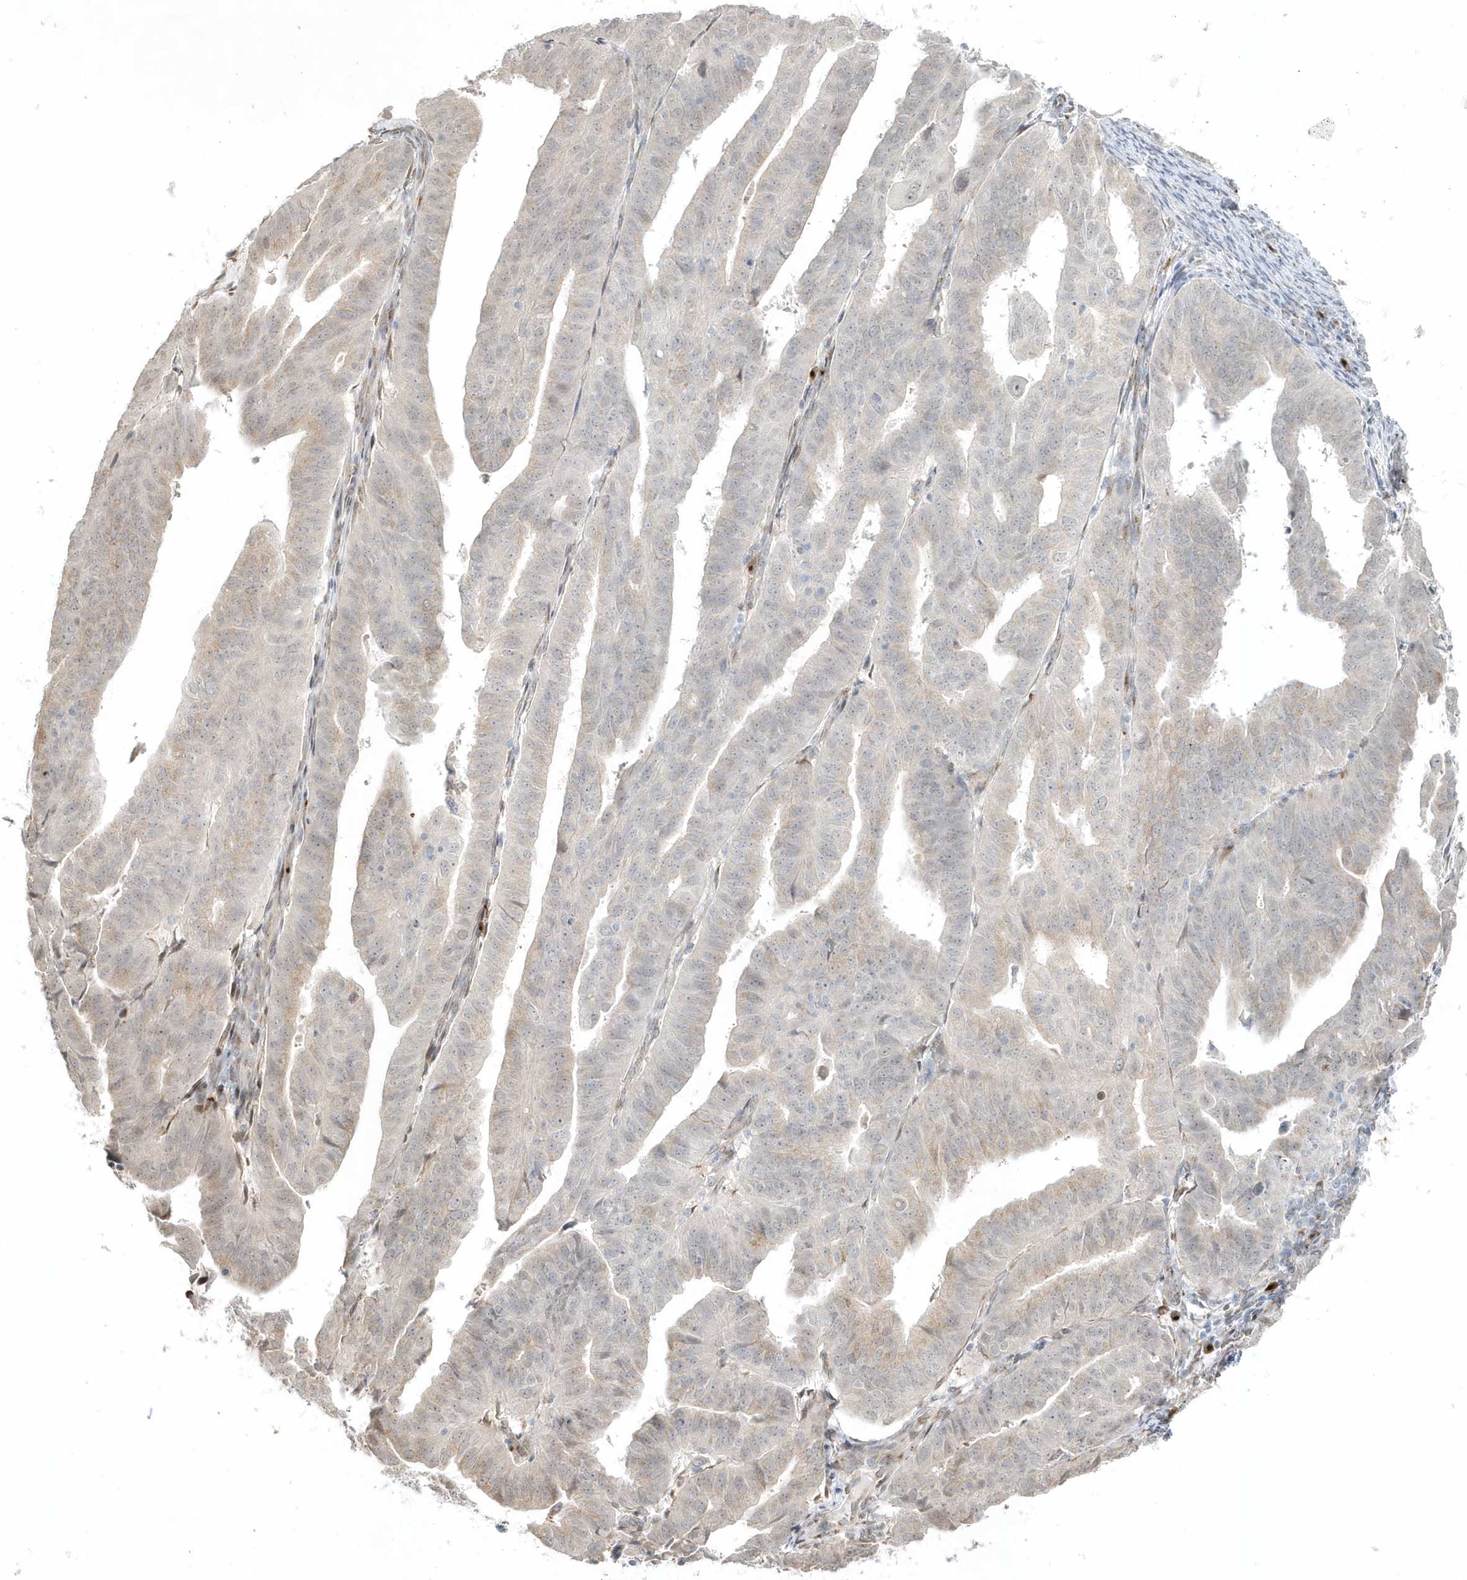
{"staining": {"intensity": "weak", "quantity": "<25%", "location": "cytoplasmic/membranous"}, "tissue": "endometrial cancer", "cell_type": "Tumor cells", "image_type": "cancer", "snomed": [{"axis": "morphology", "description": "Adenocarcinoma, NOS"}, {"axis": "topography", "description": "Uterus"}], "caption": "Histopathology image shows no significant protein positivity in tumor cells of endometrial cancer.", "gene": "DHFR", "patient": {"sex": "female", "age": 77}}